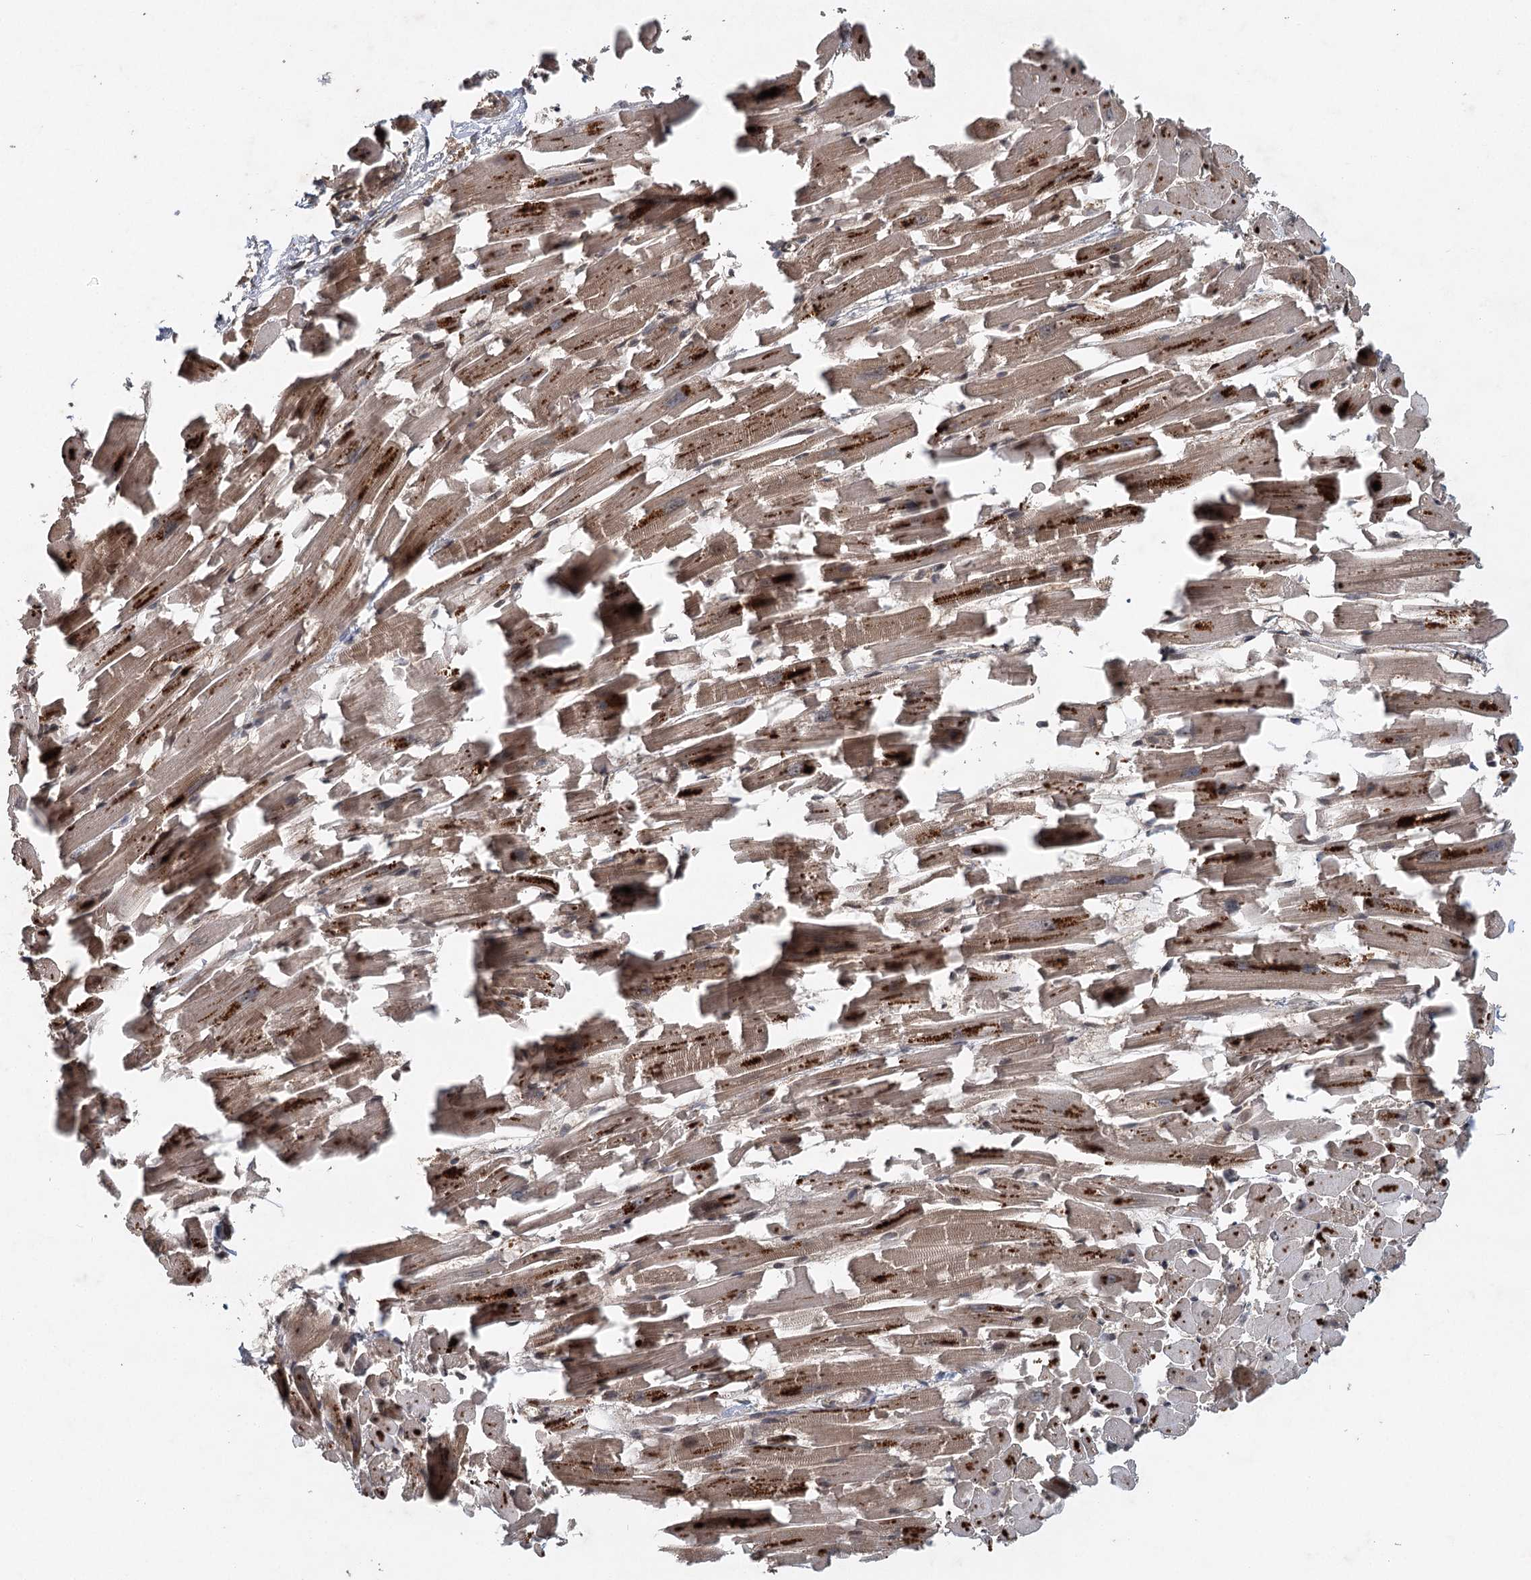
{"staining": {"intensity": "moderate", "quantity": ">75%", "location": "cytoplasmic/membranous"}, "tissue": "heart muscle", "cell_type": "Cardiomyocytes", "image_type": "normal", "snomed": [{"axis": "morphology", "description": "Normal tissue, NOS"}, {"axis": "topography", "description": "Heart"}], "caption": "A photomicrograph of heart muscle stained for a protein shows moderate cytoplasmic/membranous brown staining in cardiomyocytes.", "gene": "INSIG2", "patient": {"sex": "female", "age": 64}}